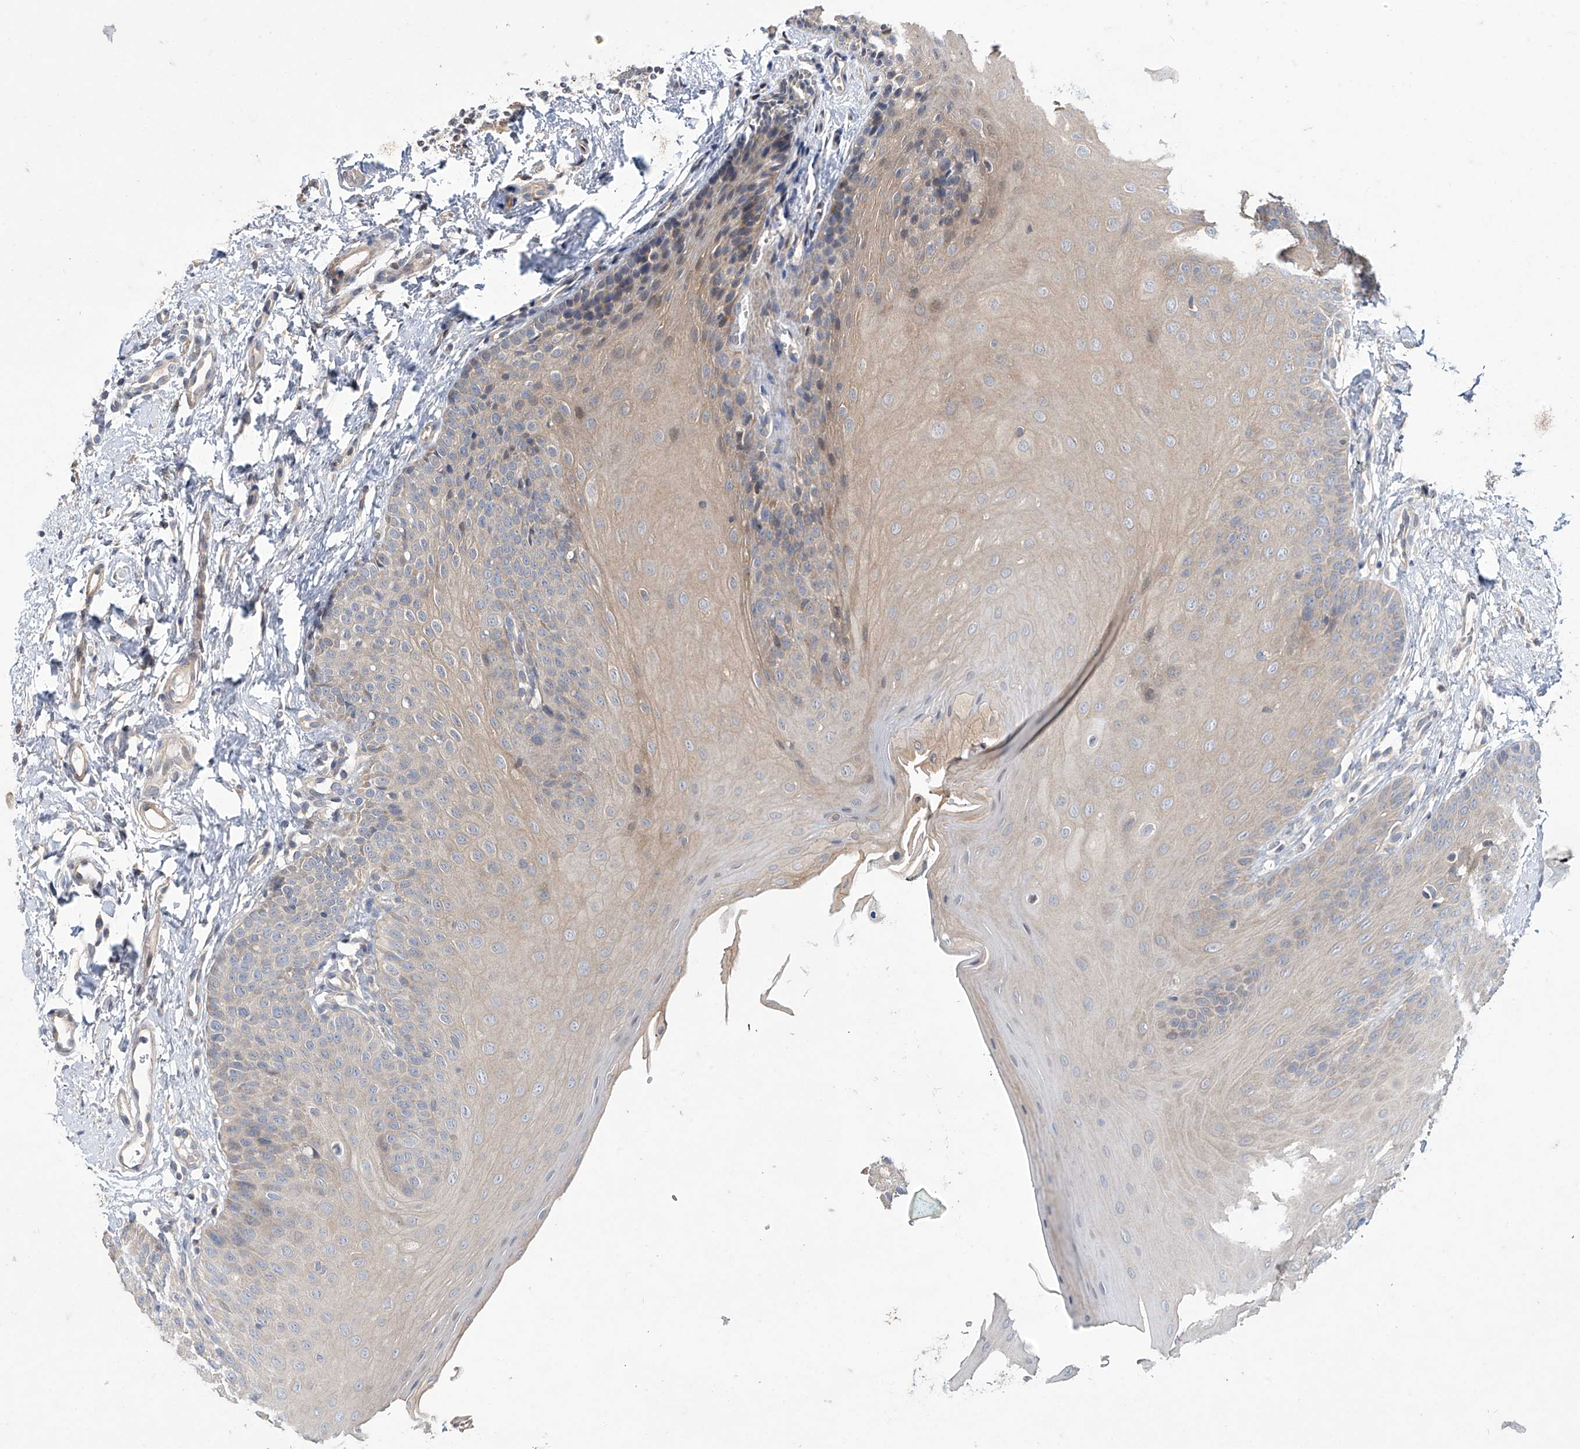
{"staining": {"intensity": "moderate", "quantity": "25%-75%", "location": "cytoplasmic/membranous"}, "tissue": "oral mucosa", "cell_type": "Squamous epithelial cells", "image_type": "normal", "snomed": [{"axis": "morphology", "description": "Normal tissue, NOS"}, {"axis": "topography", "description": "Oral tissue"}], "caption": "IHC micrograph of unremarkable oral mucosa: oral mucosa stained using immunohistochemistry displays medium levels of moderate protein expression localized specifically in the cytoplasmic/membranous of squamous epithelial cells, appearing as a cytoplasmic/membranous brown color.", "gene": "TRIM60", "patient": {"sex": "female", "age": 68}}